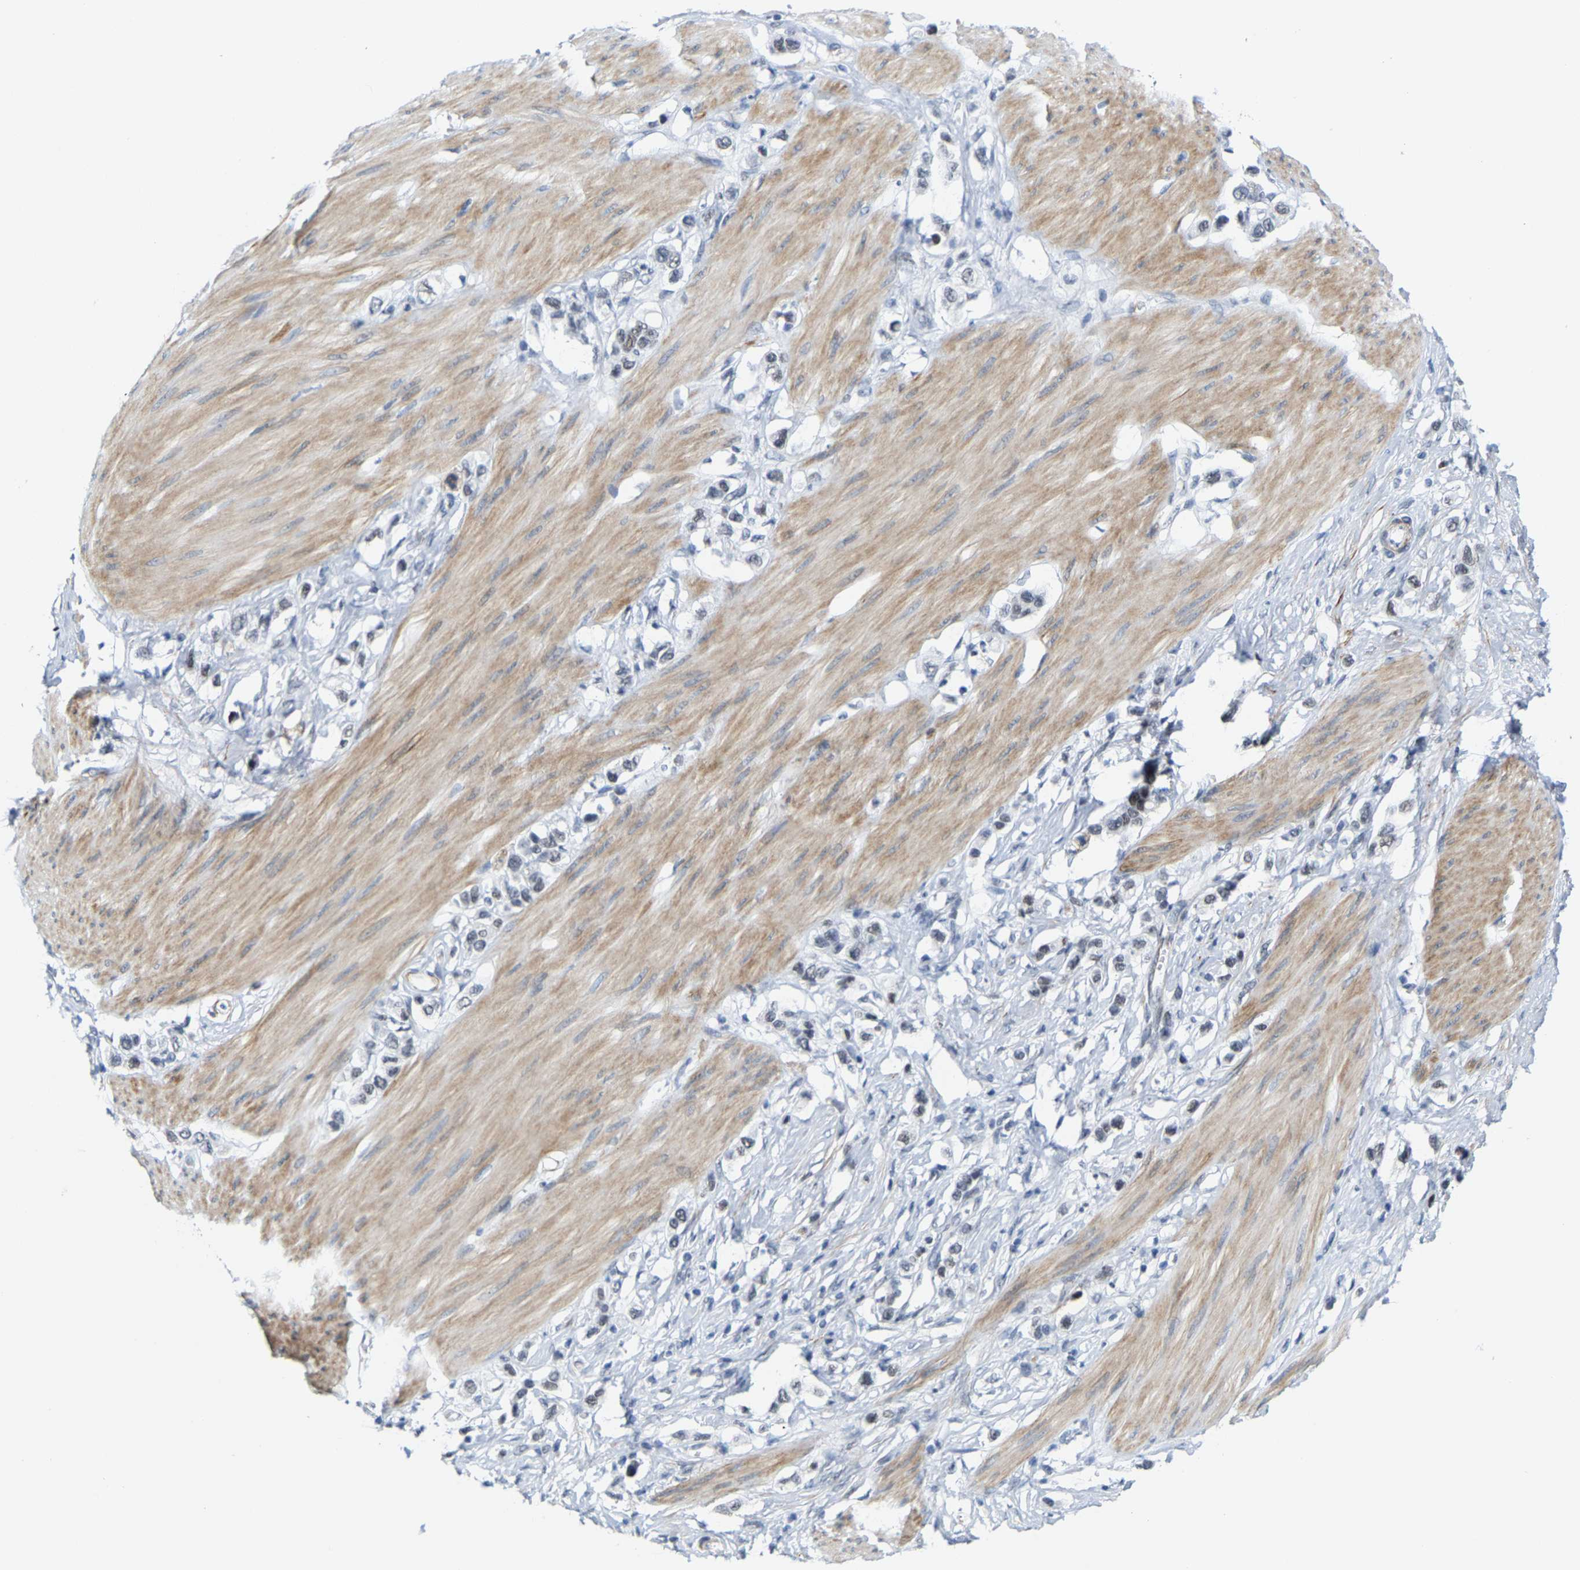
{"staining": {"intensity": "weak", "quantity": "<25%", "location": "nuclear"}, "tissue": "stomach cancer", "cell_type": "Tumor cells", "image_type": "cancer", "snomed": [{"axis": "morphology", "description": "Adenocarcinoma, NOS"}, {"axis": "topography", "description": "Stomach"}], "caption": "The histopathology image displays no staining of tumor cells in adenocarcinoma (stomach).", "gene": "FAM180A", "patient": {"sex": "female", "age": 65}}